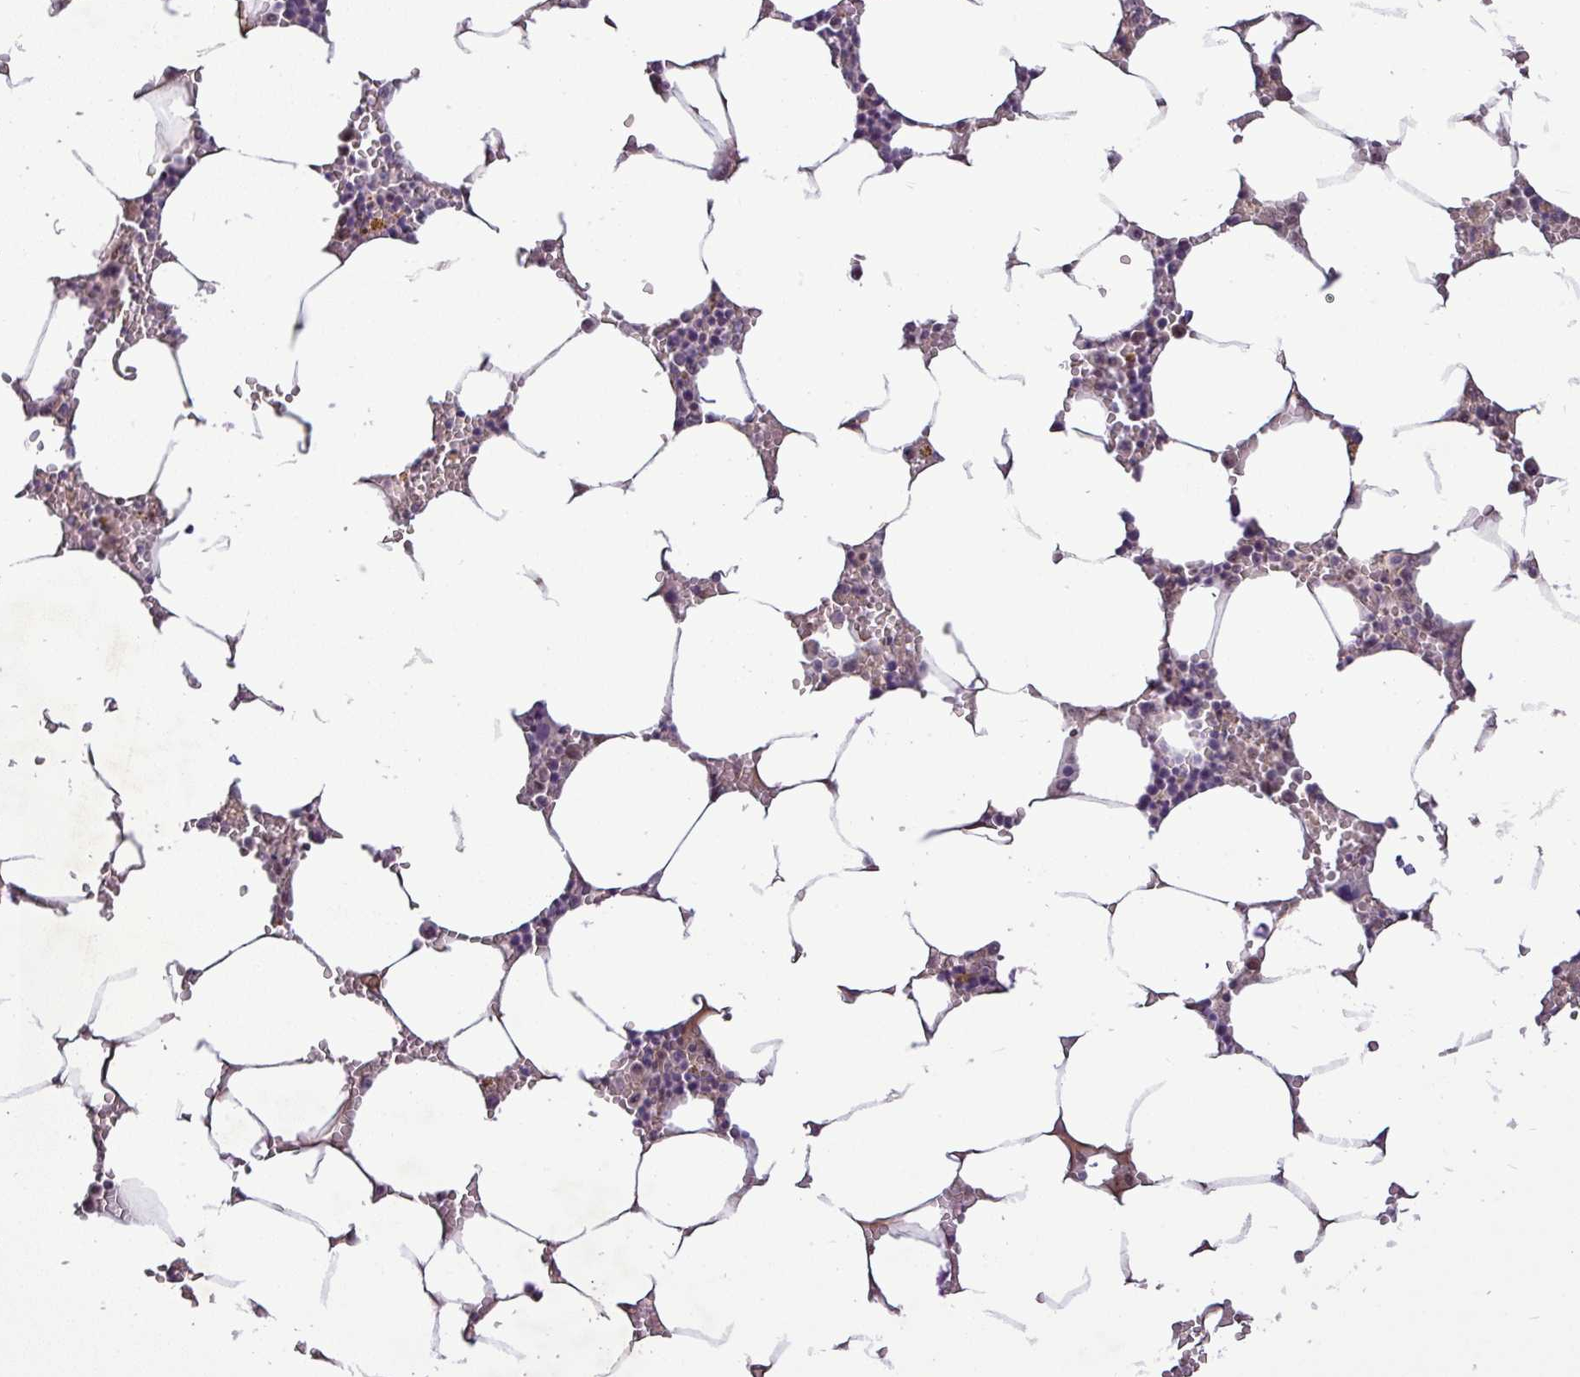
{"staining": {"intensity": "moderate", "quantity": "<25%", "location": "cytoplasmic/membranous"}, "tissue": "bone marrow", "cell_type": "Hematopoietic cells", "image_type": "normal", "snomed": [{"axis": "morphology", "description": "Normal tissue, NOS"}, {"axis": "topography", "description": "Bone marrow"}], "caption": "IHC of normal bone marrow exhibits low levels of moderate cytoplasmic/membranous staining in about <25% of hematopoietic cells.", "gene": "PCDH1", "patient": {"sex": "male", "age": 70}}